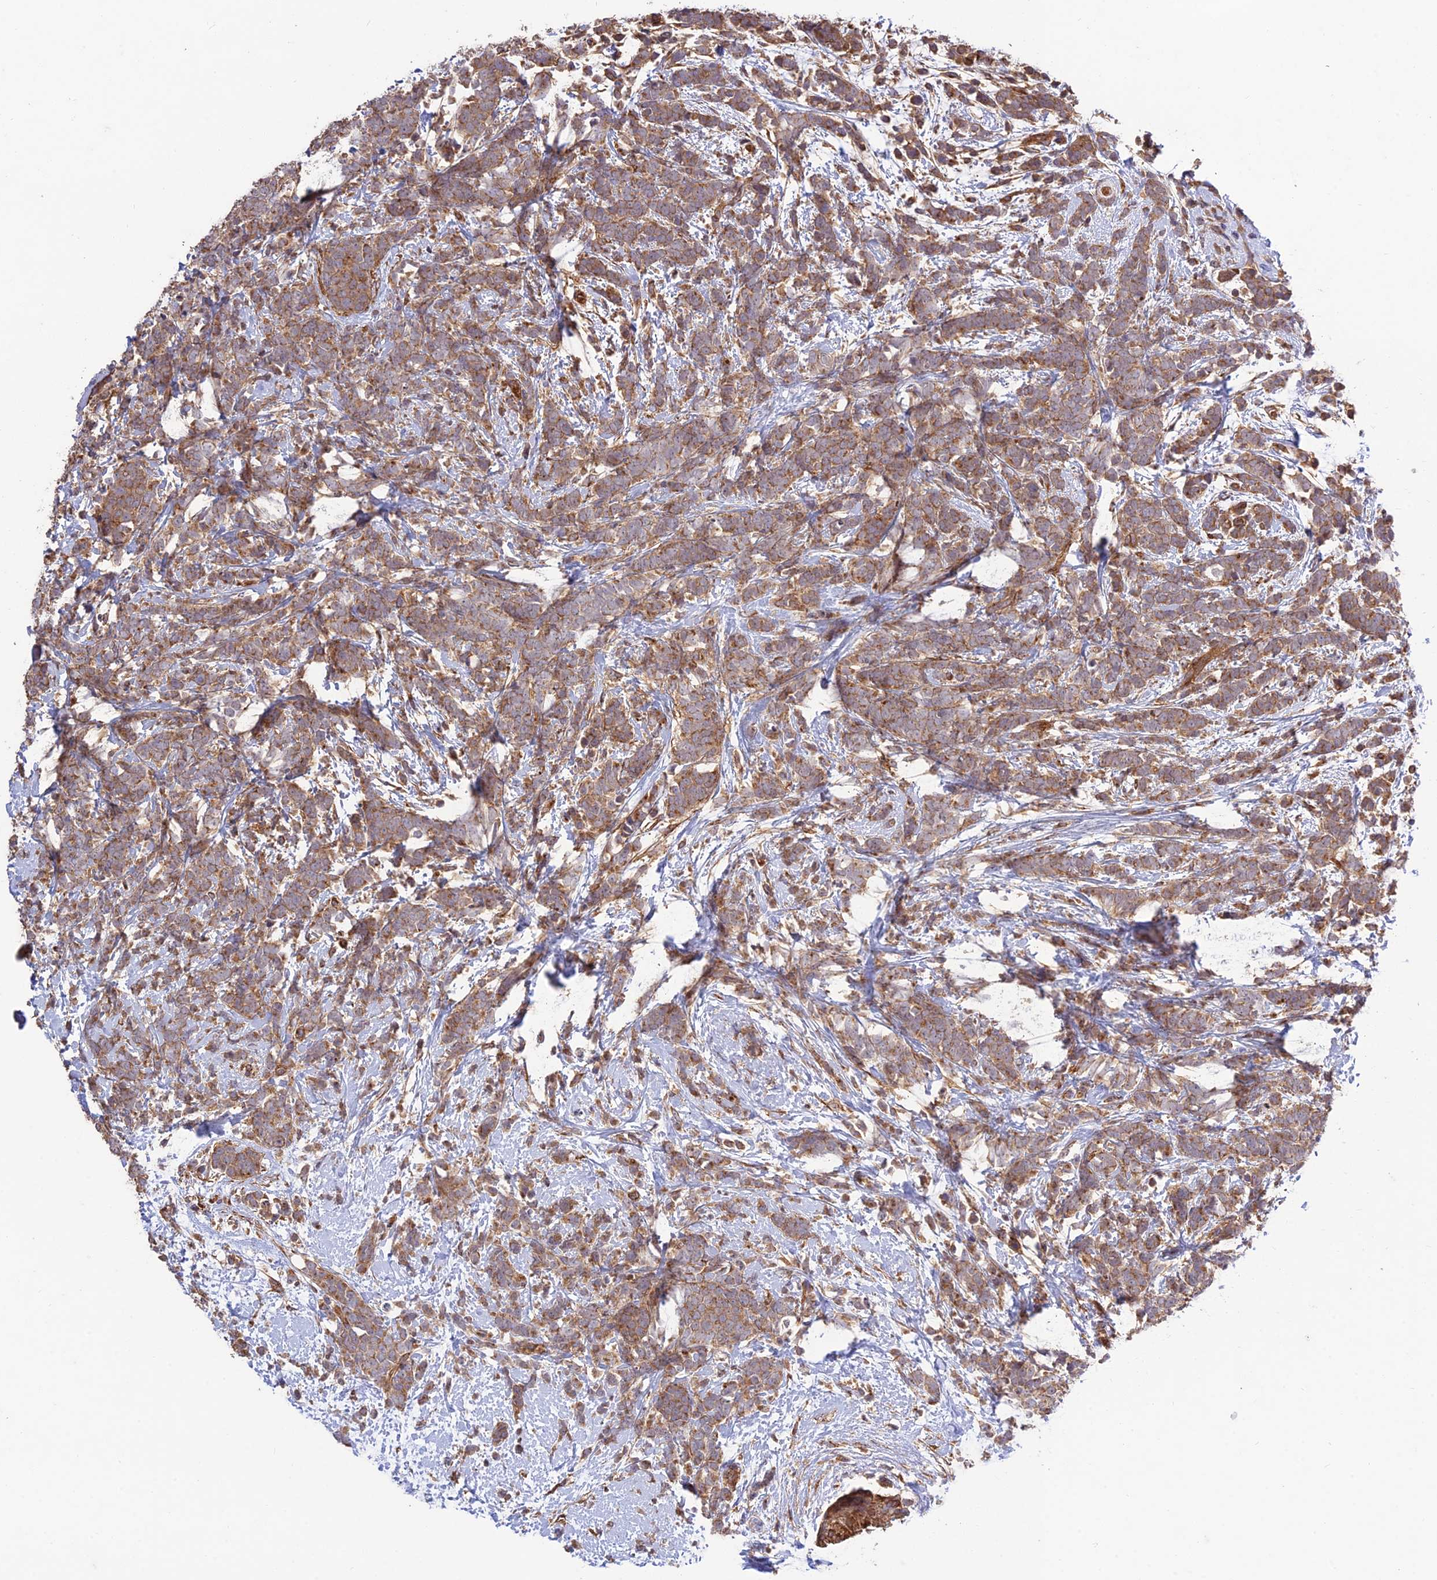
{"staining": {"intensity": "weak", "quantity": ">75%", "location": "cytoplasmic/membranous"}, "tissue": "breast cancer", "cell_type": "Tumor cells", "image_type": "cancer", "snomed": [{"axis": "morphology", "description": "Lobular carcinoma"}, {"axis": "topography", "description": "Breast"}], "caption": "Immunohistochemistry histopathology image of neoplastic tissue: human breast cancer stained using IHC reveals low levels of weak protein expression localized specifically in the cytoplasmic/membranous of tumor cells, appearing as a cytoplasmic/membranous brown color.", "gene": "TMEM131L", "patient": {"sex": "female", "age": 58}}